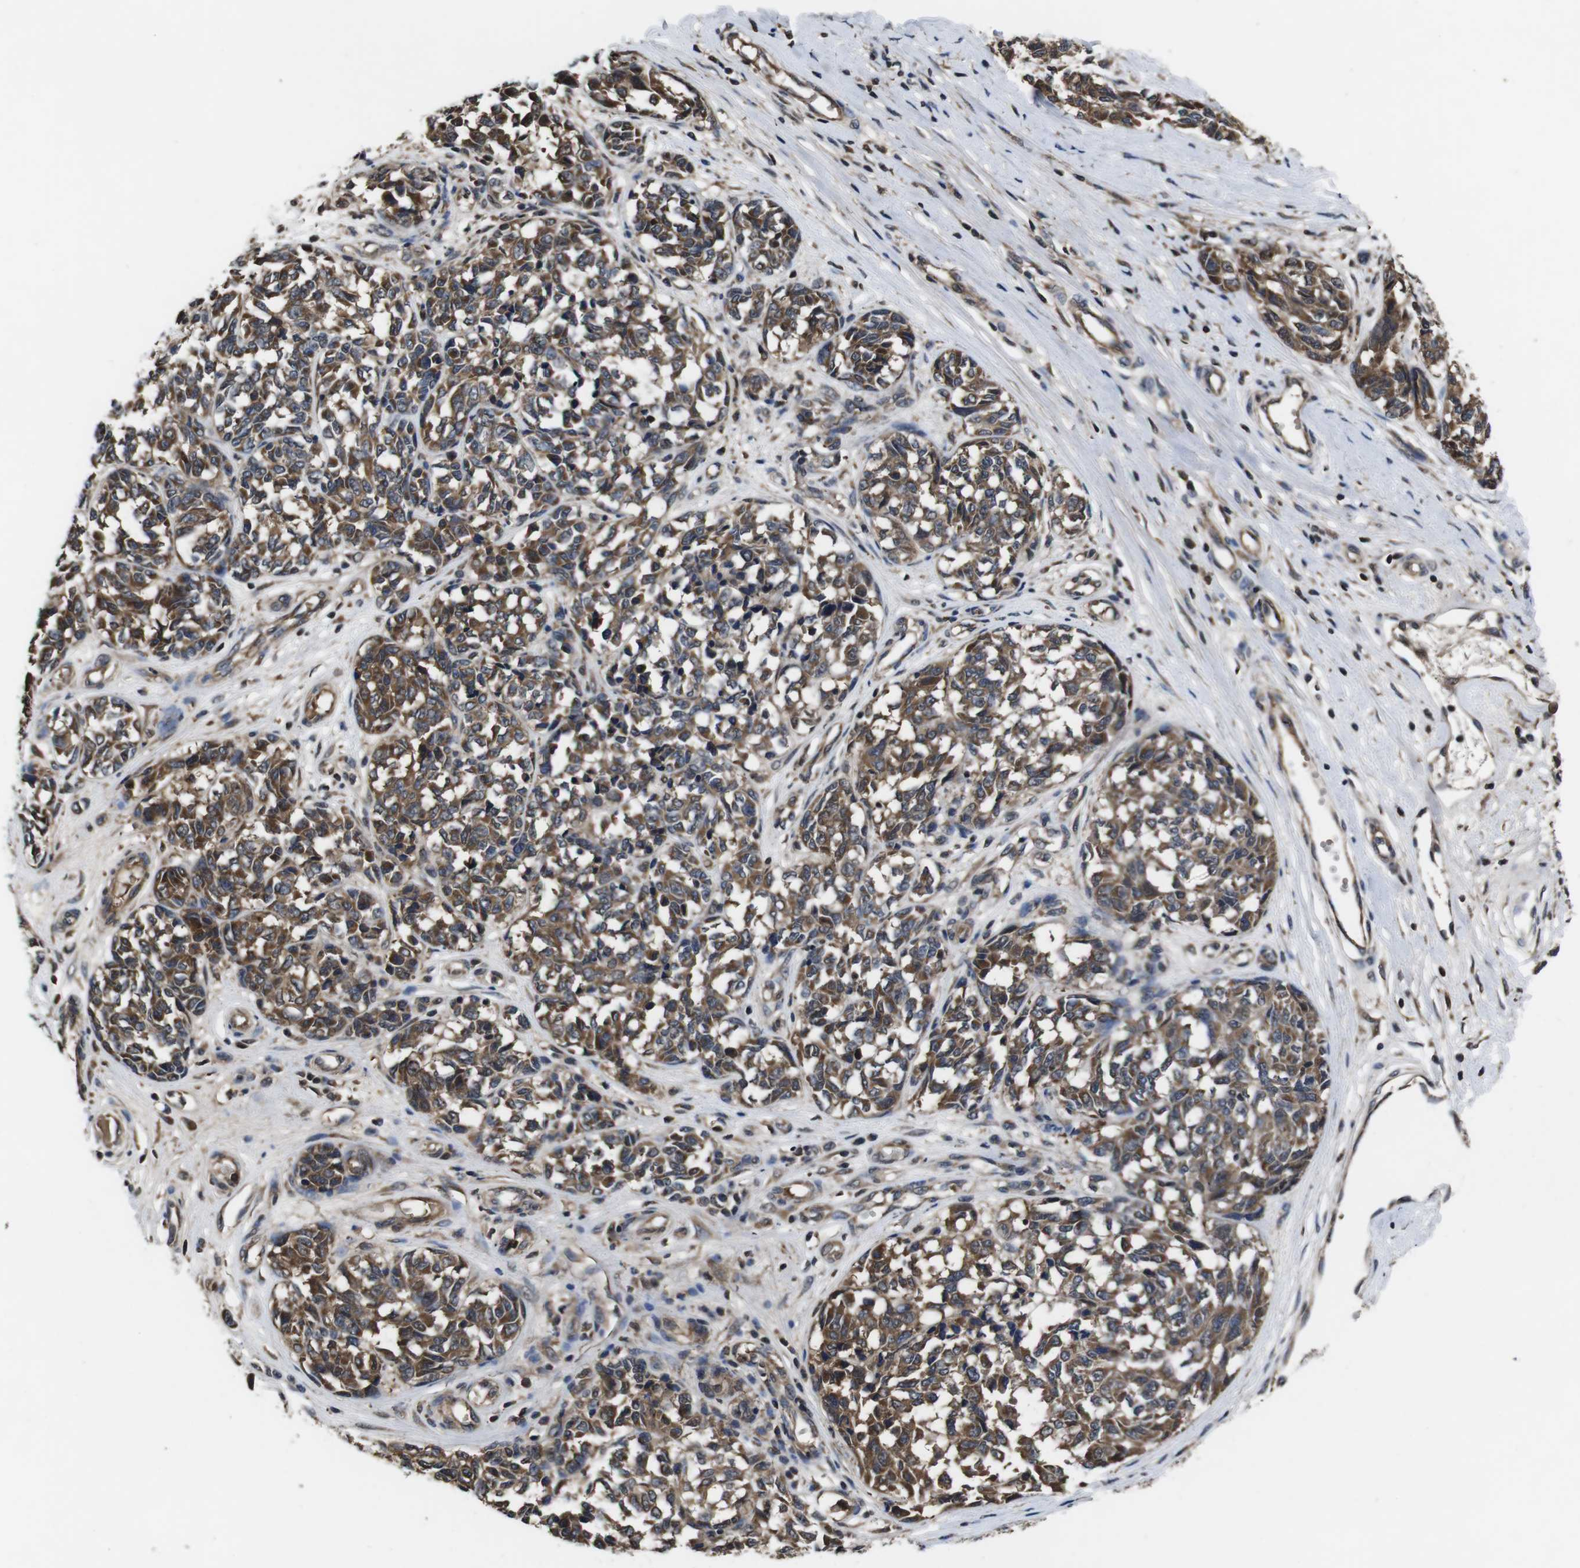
{"staining": {"intensity": "moderate", "quantity": ">75%", "location": "cytoplasmic/membranous"}, "tissue": "melanoma", "cell_type": "Tumor cells", "image_type": "cancer", "snomed": [{"axis": "morphology", "description": "Malignant melanoma, NOS"}, {"axis": "topography", "description": "Skin"}], "caption": "Immunohistochemical staining of human malignant melanoma displays medium levels of moderate cytoplasmic/membranous protein staining in about >75% of tumor cells. (IHC, brightfield microscopy, high magnification).", "gene": "CXCL11", "patient": {"sex": "female", "age": 64}}